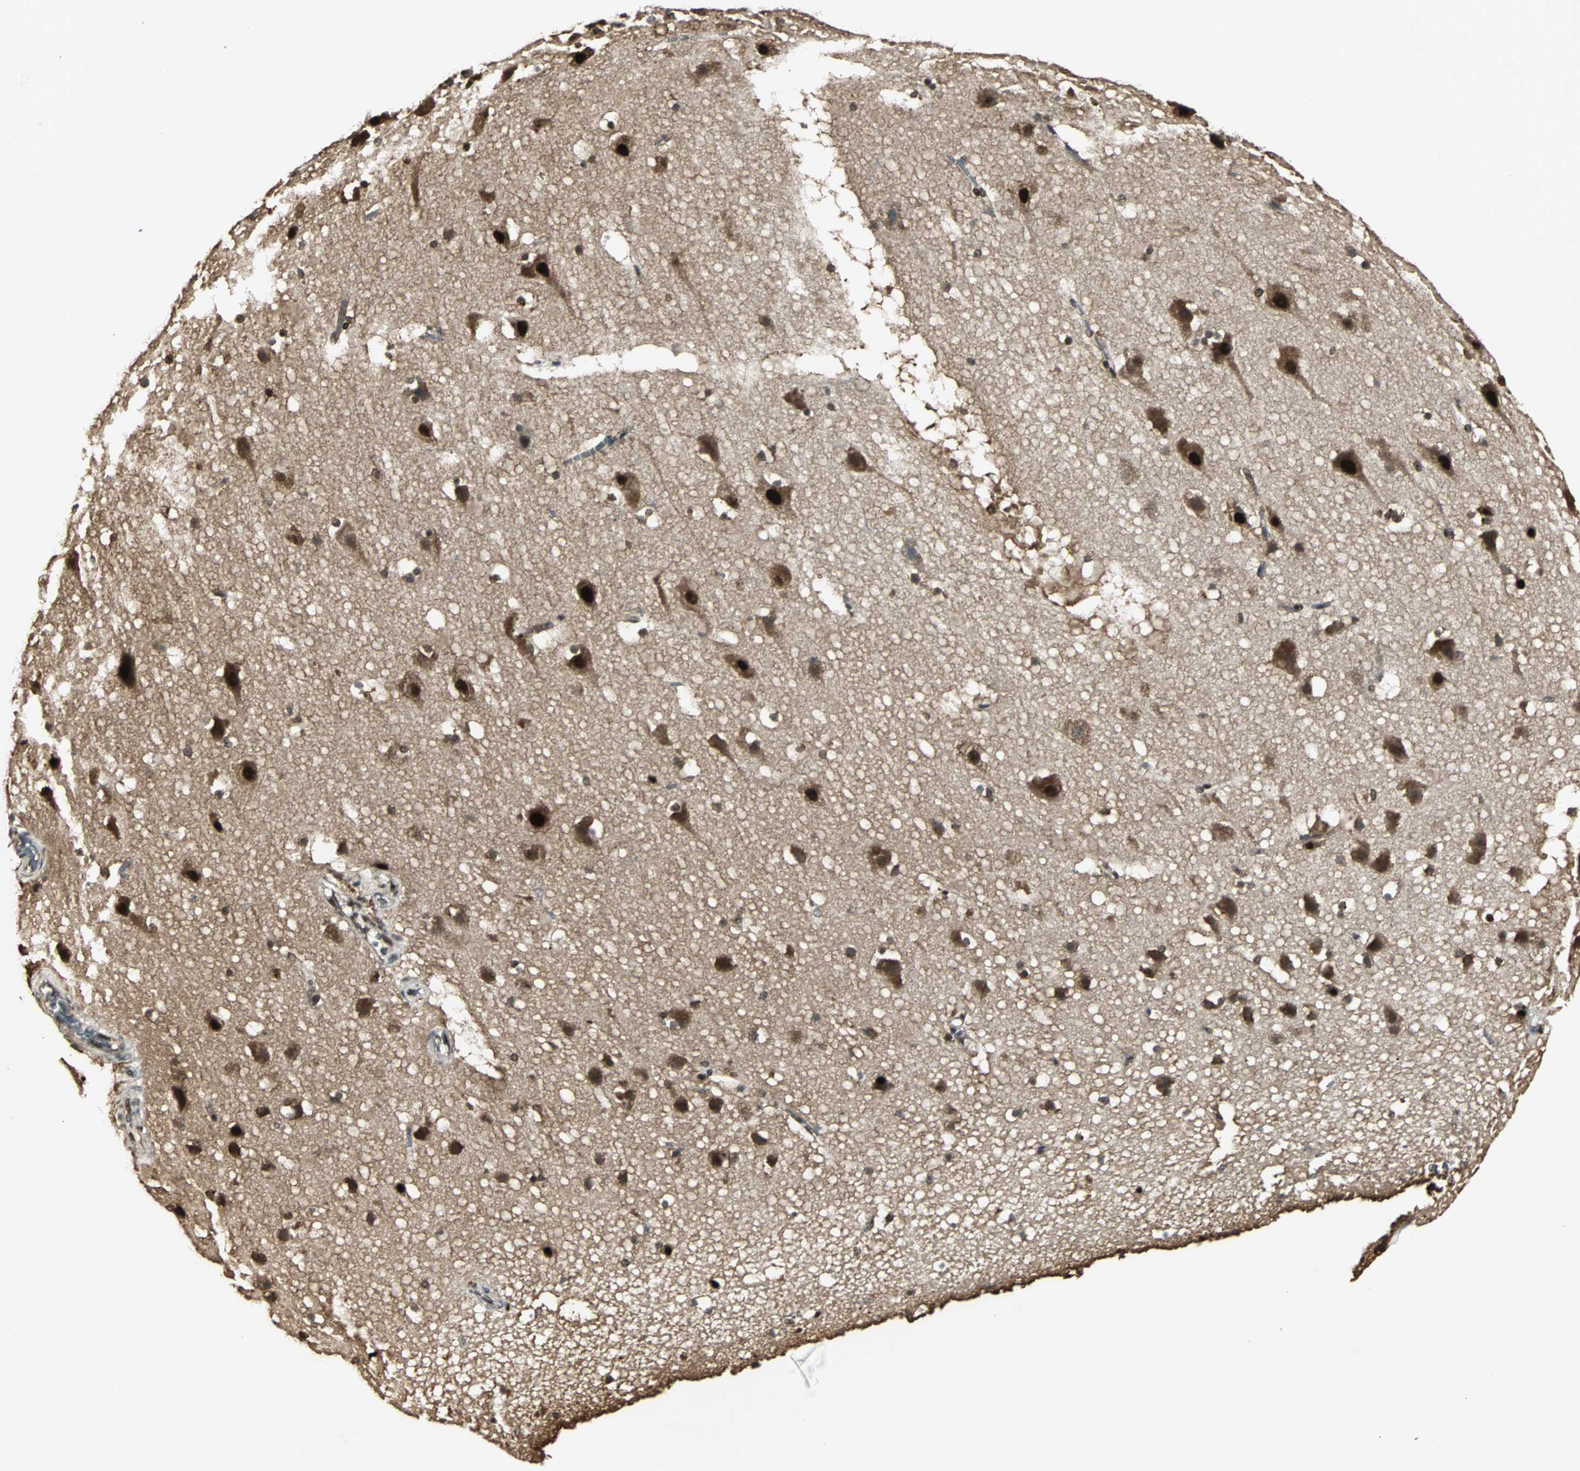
{"staining": {"intensity": "strong", "quantity": "25%-75%", "location": "cytoplasmic/membranous"}, "tissue": "cerebral cortex", "cell_type": "Endothelial cells", "image_type": "normal", "snomed": [{"axis": "morphology", "description": "Normal tissue, NOS"}, {"axis": "topography", "description": "Cerebral cortex"}], "caption": "Immunohistochemical staining of unremarkable human cerebral cortex exhibits 25%-75% levels of strong cytoplasmic/membranous protein expression in about 25%-75% of endothelial cells. The staining was performed using DAB to visualize the protein expression in brown, while the nuclei were stained in blue with hematoxylin (Magnification: 20x).", "gene": "TAF5", "patient": {"sex": "male", "age": 45}}